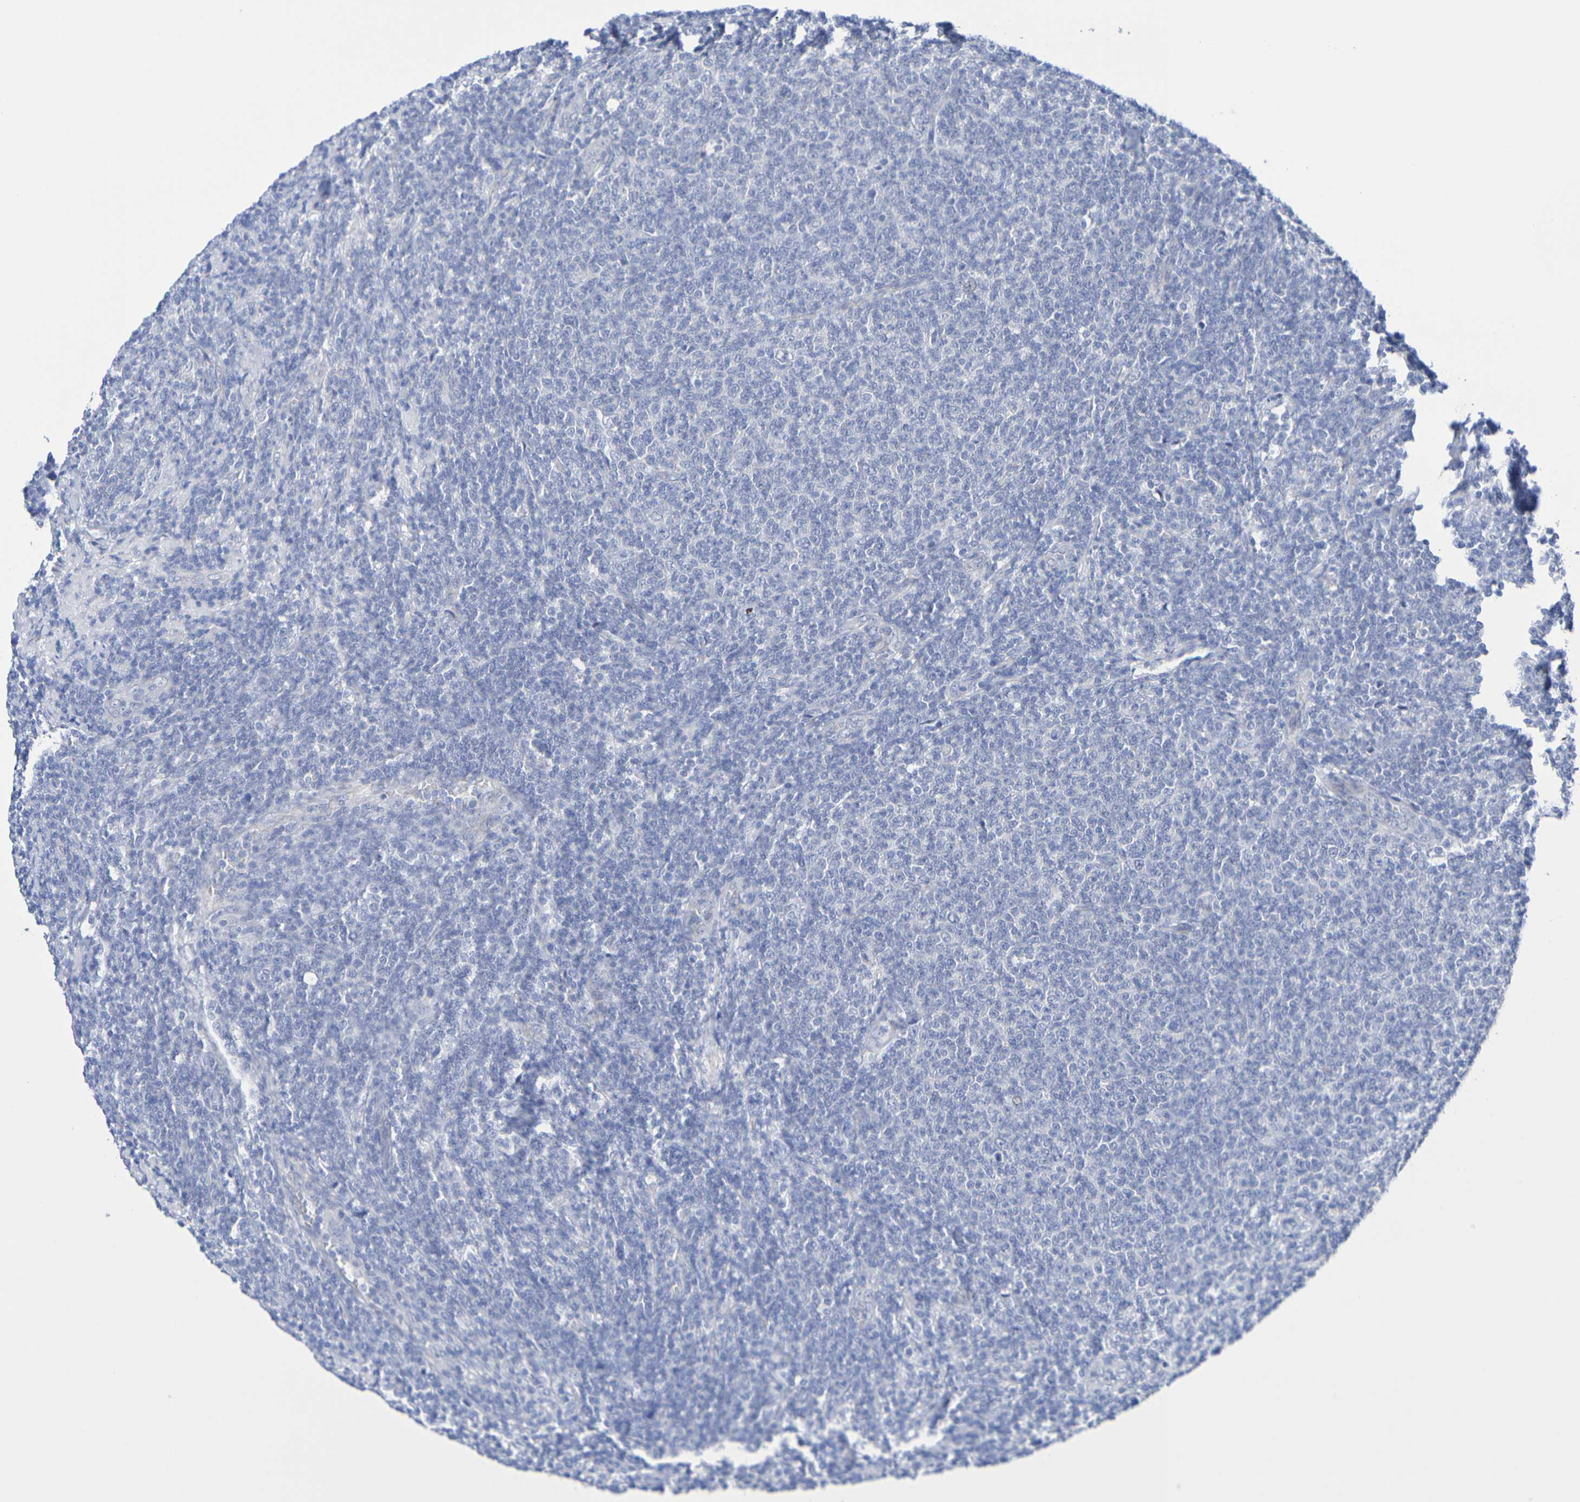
{"staining": {"intensity": "negative", "quantity": "none", "location": "none"}, "tissue": "lymphoma", "cell_type": "Tumor cells", "image_type": "cancer", "snomed": [{"axis": "morphology", "description": "Malignant lymphoma, non-Hodgkin's type, Low grade"}, {"axis": "topography", "description": "Lymph node"}], "caption": "Tumor cells show no significant protein expression in low-grade malignant lymphoma, non-Hodgkin's type.", "gene": "TMCC3", "patient": {"sex": "male", "age": 66}}